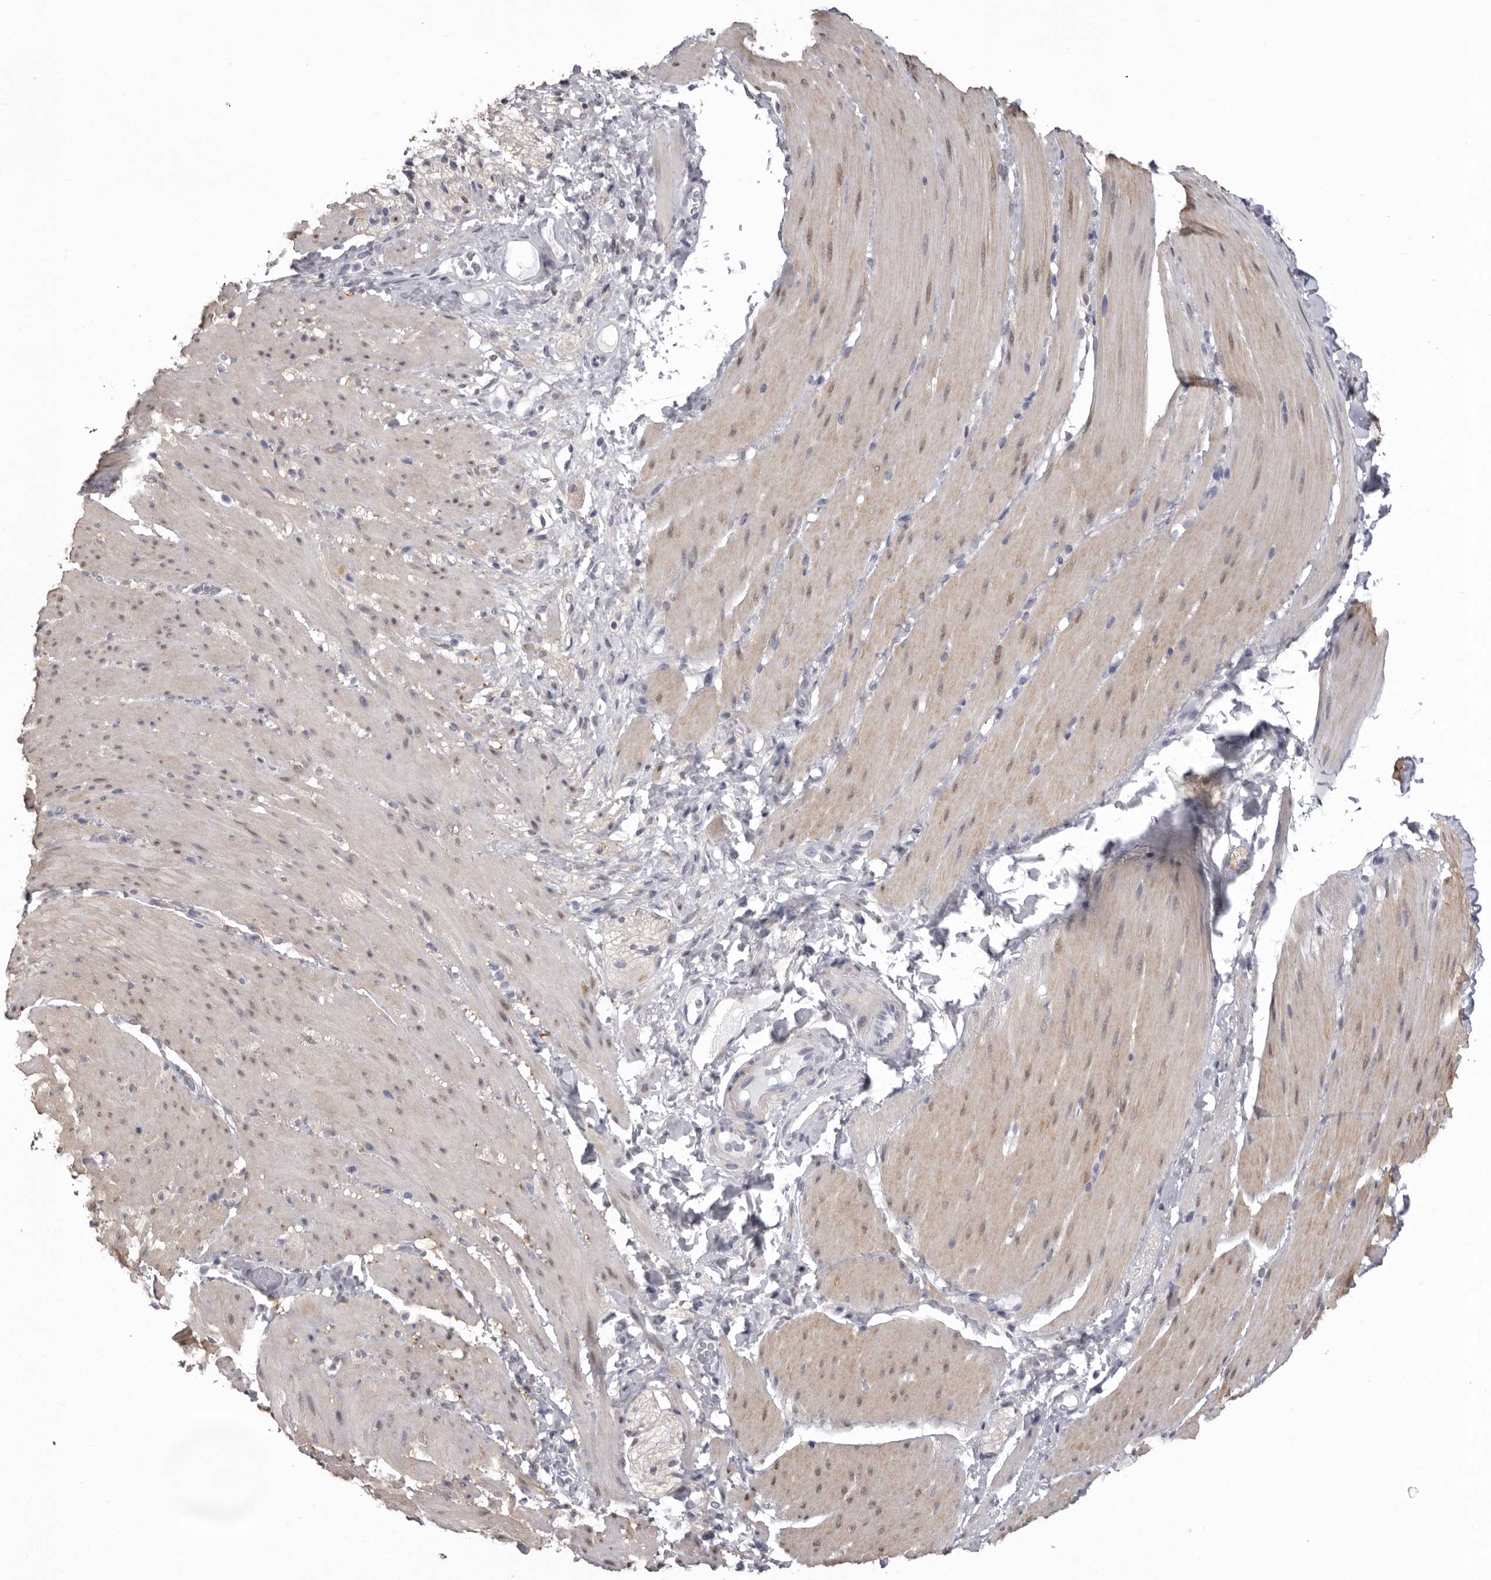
{"staining": {"intensity": "weak", "quantity": "<25%", "location": "cytoplasmic/membranous"}, "tissue": "smooth muscle", "cell_type": "Smooth muscle cells", "image_type": "normal", "snomed": [{"axis": "morphology", "description": "Normal tissue, NOS"}, {"axis": "topography", "description": "Smooth muscle"}, {"axis": "topography", "description": "Small intestine"}], "caption": "Smooth muscle cells are negative for brown protein staining in benign smooth muscle. Nuclei are stained in blue.", "gene": "MDH1", "patient": {"sex": "female", "age": 84}}